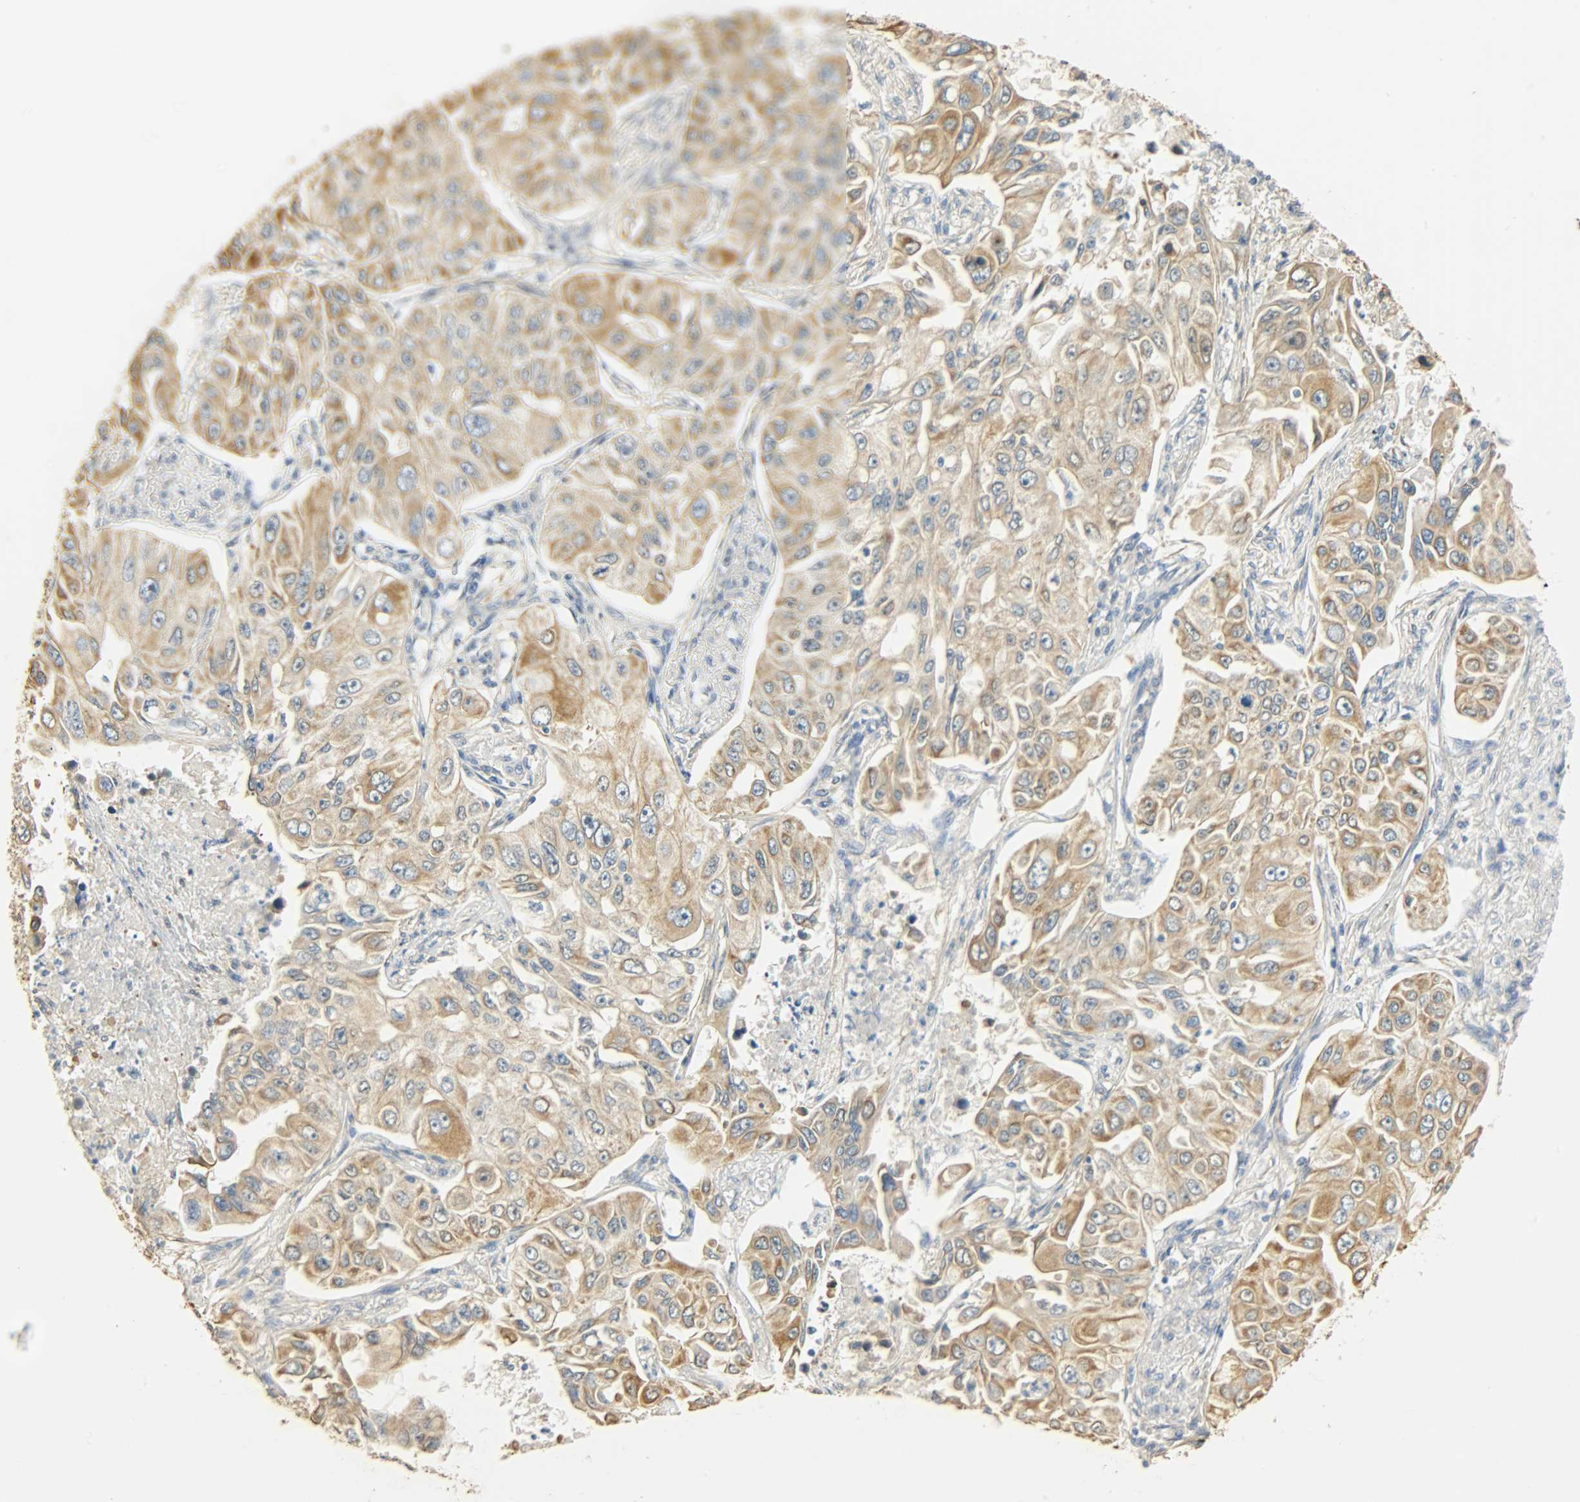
{"staining": {"intensity": "moderate", "quantity": ">75%", "location": "cytoplasmic/membranous"}, "tissue": "lung cancer", "cell_type": "Tumor cells", "image_type": "cancer", "snomed": [{"axis": "morphology", "description": "Adenocarcinoma, NOS"}, {"axis": "topography", "description": "Lung"}], "caption": "Immunohistochemistry staining of lung cancer, which demonstrates medium levels of moderate cytoplasmic/membranous staining in approximately >75% of tumor cells indicating moderate cytoplasmic/membranous protein staining. The staining was performed using DAB (3,3'-diaminobenzidine) (brown) for protein detection and nuclei were counterstained in hematoxylin (blue).", "gene": "USP13", "patient": {"sex": "male", "age": 84}}